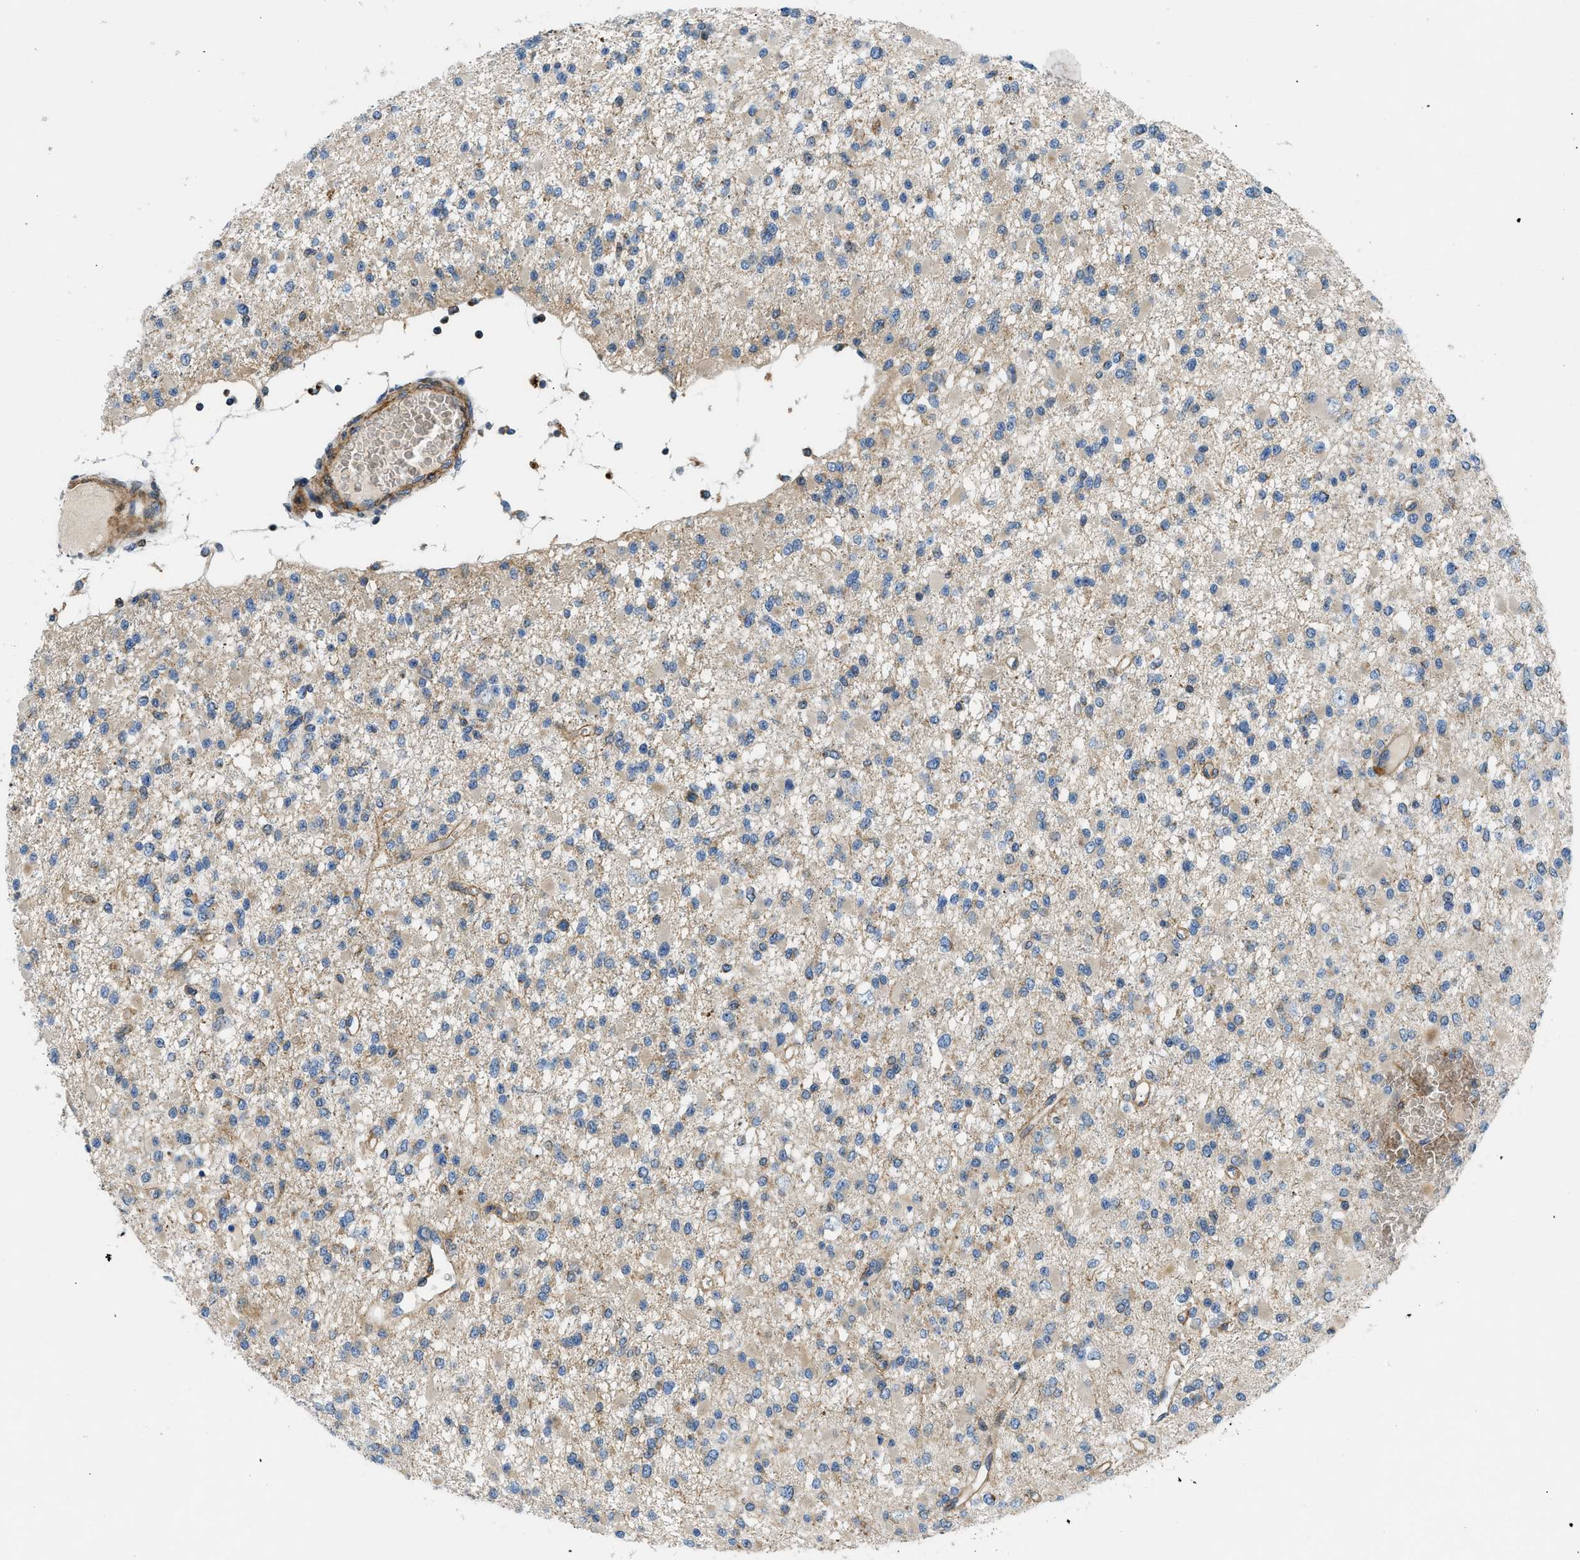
{"staining": {"intensity": "weak", "quantity": "25%-75%", "location": "cytoplasmic/membranous"}, "tissue": "glioma", "cell_type": "Tumor cells", "image_type": "cancer", "snomed": [{"axis": "morphology", "description": "Glioma, malignant, Low grade"}, {"axis": "topography", "description": "Brain"}], "caption": "Protein staining displays weak cytoplasmic/membranous staining in about 25%-75% of tumor cells in glioma.", "gene": "DHODH", "patient": {"sex": "female", "age": 22}}